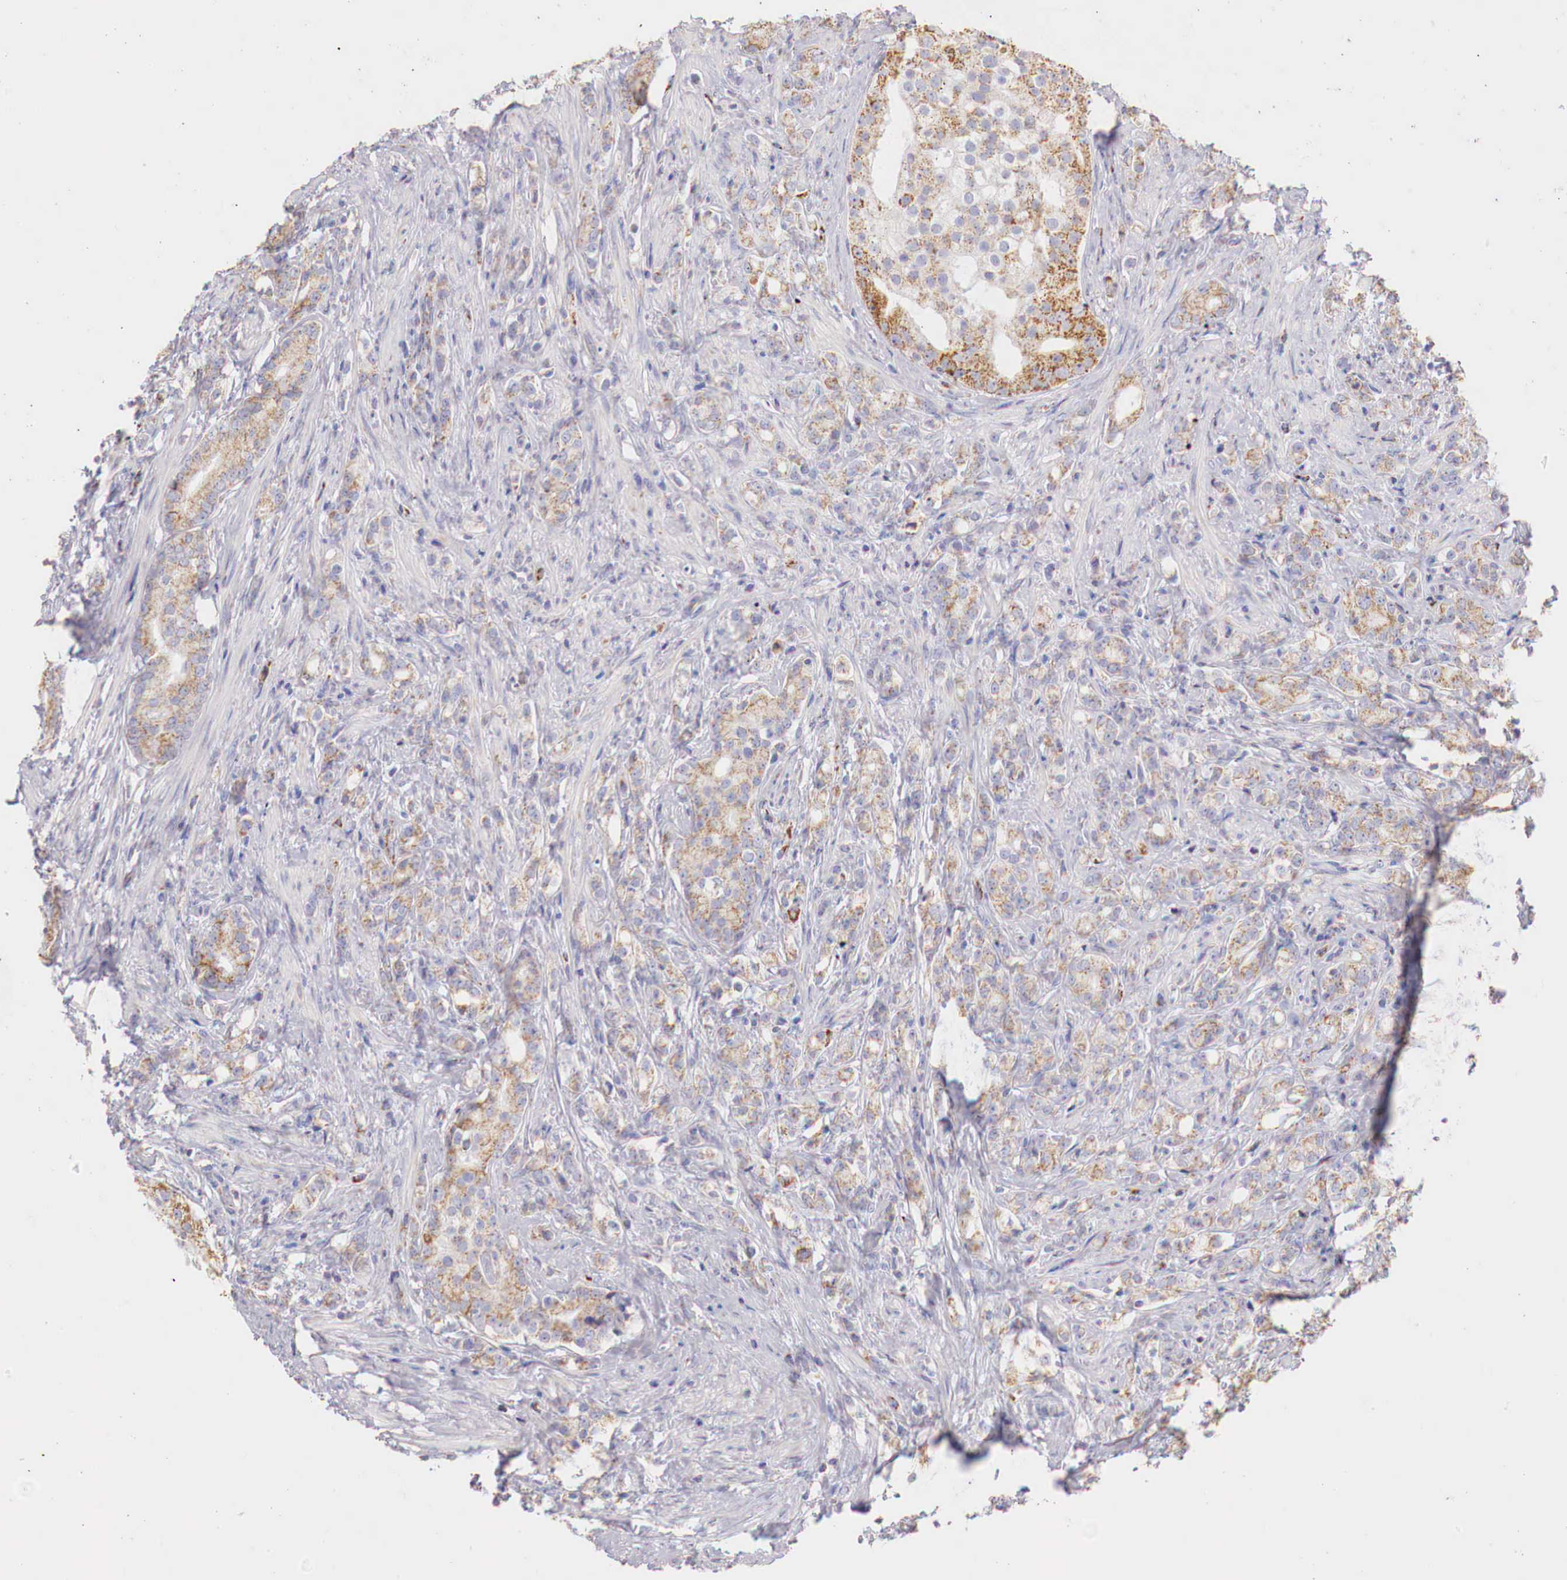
{"staining": {"intensity": "weak", "quantity": "25%-75%", "location": "cytoplasmic/membranous"}, "tissue": "prostate cancer", "cell_type": "Tumor cells", "image_type": "cancer", "snomed": [{"axis": "morphology", "description": "Adenocarcinoma, Medium grade"}, {"axis": "topography", "description": "Prostate"}], "caption": "Human prostate cancer stained with a protein marker shows weak staining in tumor cells.", "gene": "IDH3G", "patient": {"sex": "male", "age": 59}}